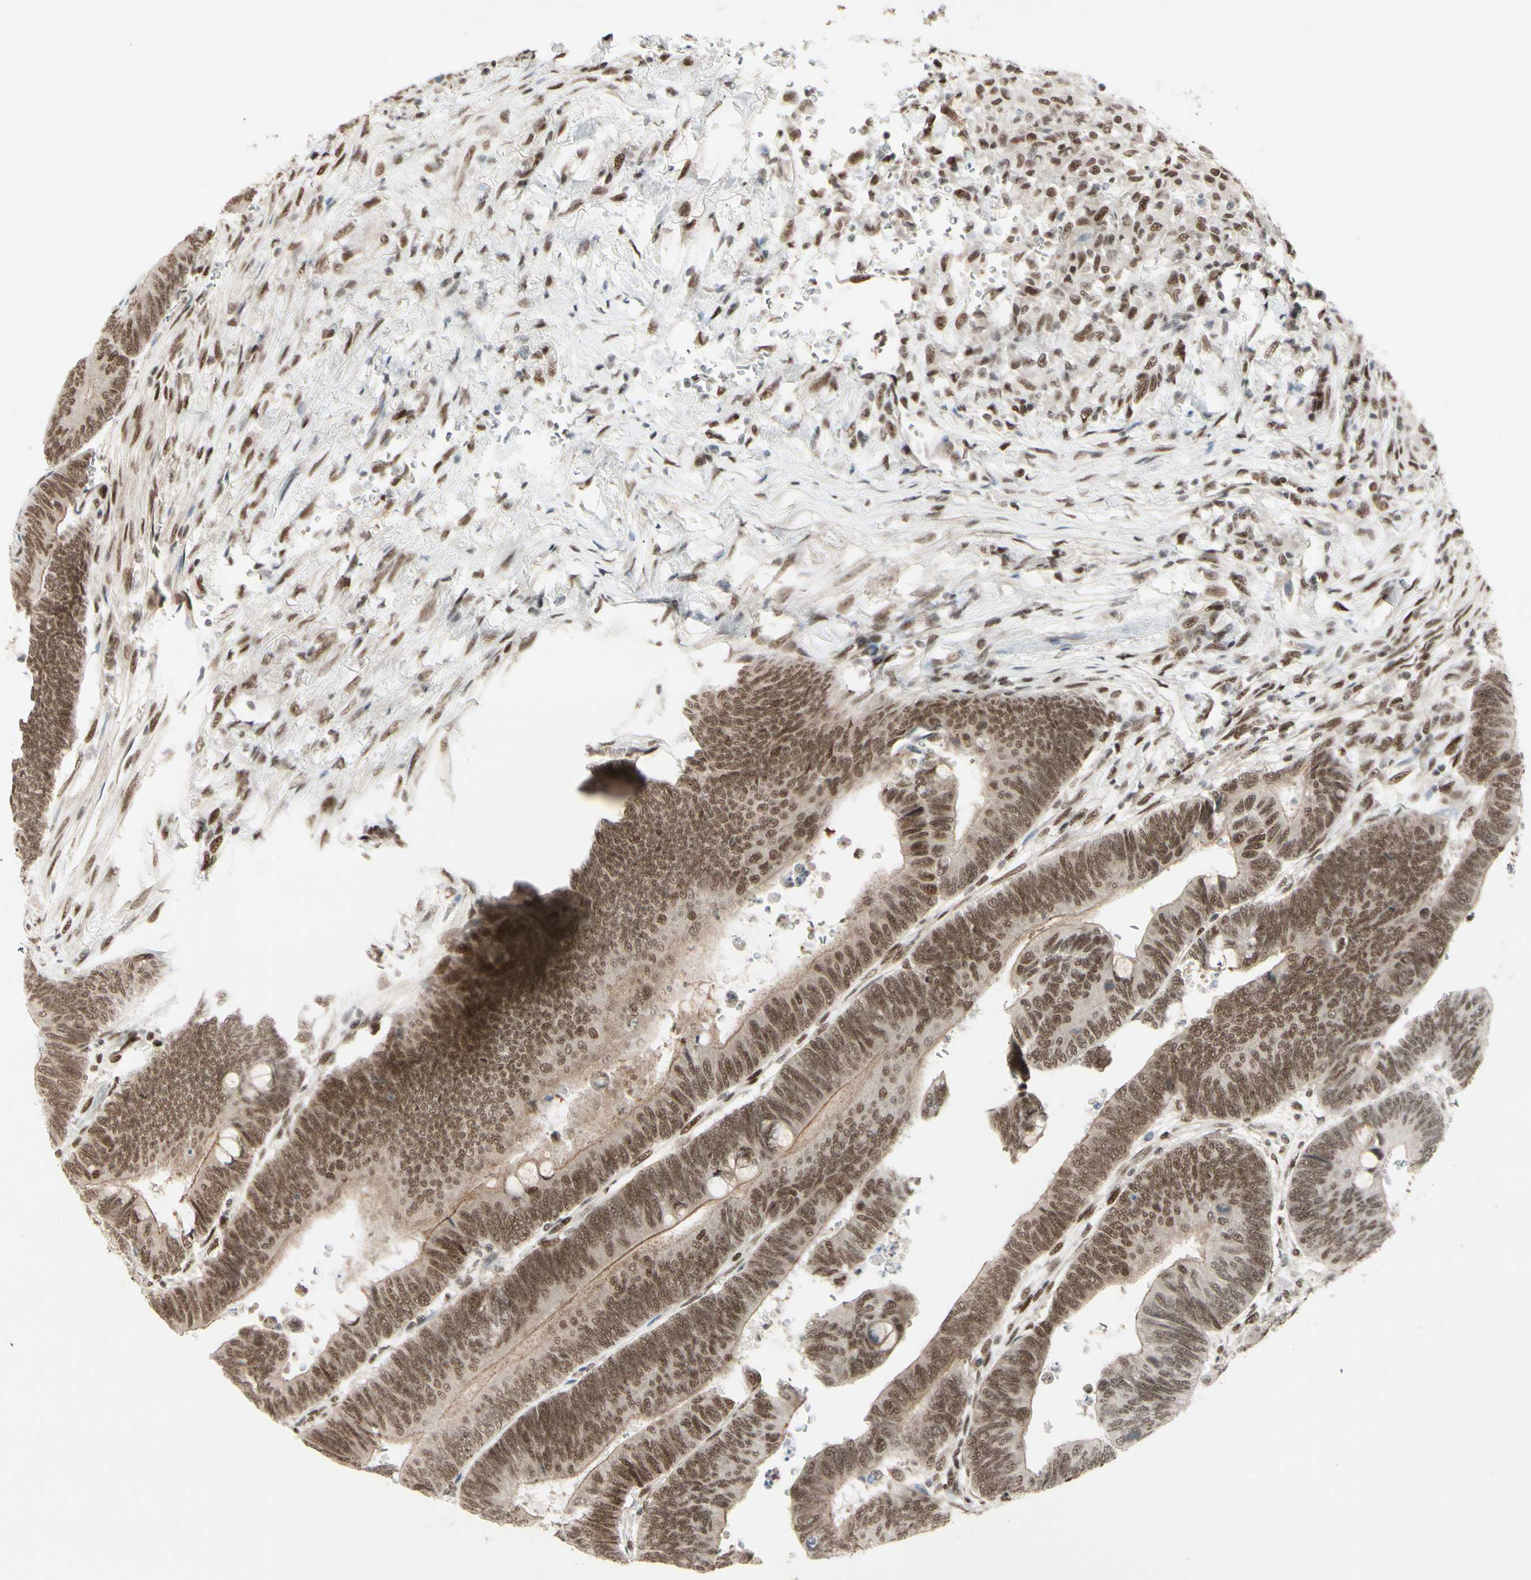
{"staining": {"intensity": "moderate", "quantity": ">75%", "location": "nuclear"}, "tissue": "colorectal cancer", "cell_type": "Tumor cells", "image_type": "cancer", "snomed": [{"axis": "morphology", "description": "Normal tissue, NOS"}, {"axis": "morphology", "description": "Adenocarcinoma, NOS"}, {"axis": "topography", "description": "Rectum"}, {"axis": "topography", "description": "Peripheral nerve tissue"}], "caption": "Immunohistochemistry micrograph of colorectal cancer stained for a protein (brown), which exhibits medium levels of moderate nuclear staining in about >75% of tumor cells.", "gene": "CHAMP1", "patient": {"sex": "male", "age": 92}}